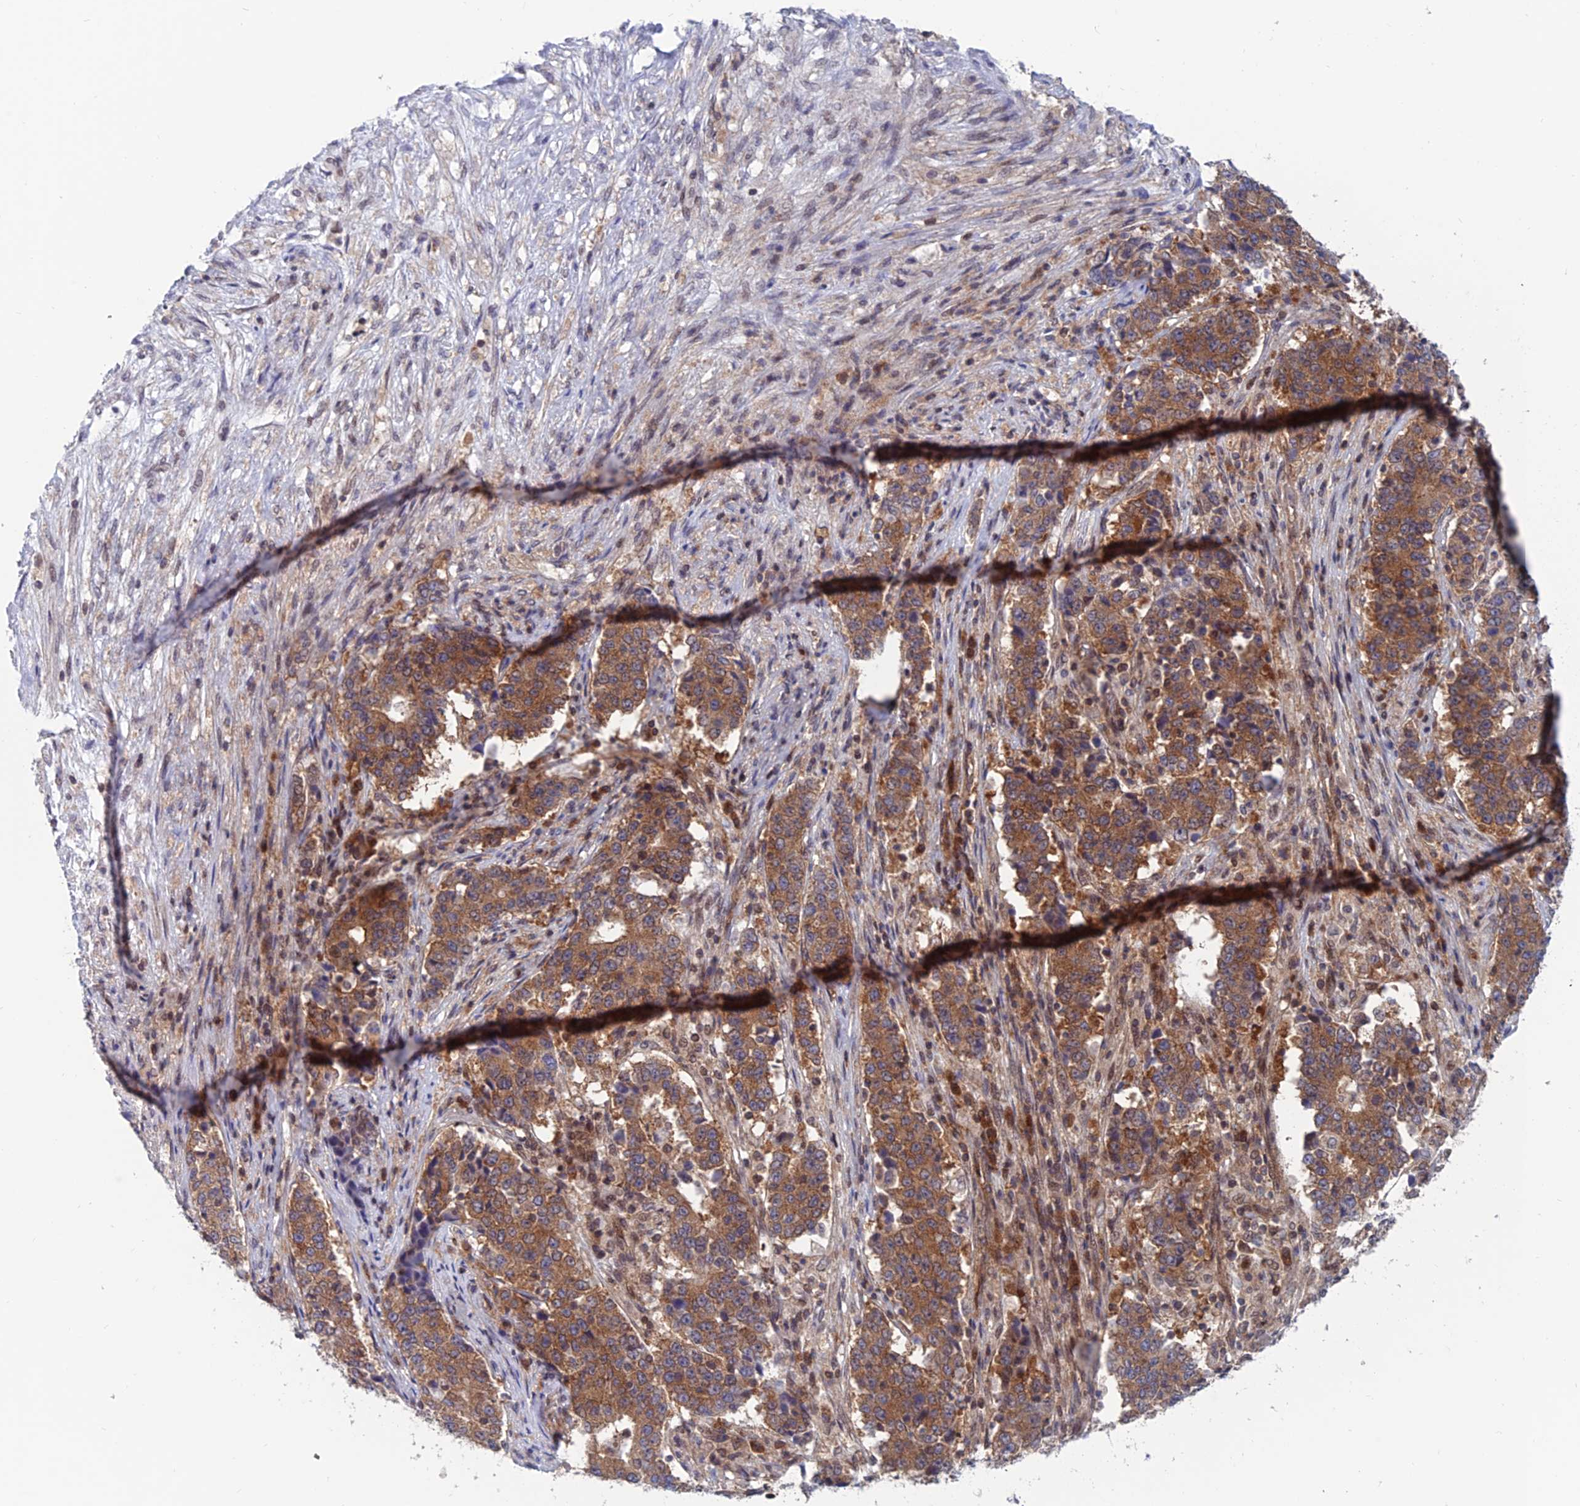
{"staining": {"intensity": "moderate", "quantity": ">75%", "location": "cytoplasmic/membranous"}, "tissue": "stomach cancer", "cell_type": "Tumor cells", "image_type": "cancer", "snomed": [{"axis": "morphology", "description": "Adenocarcinoma, NOS"}, {"axis": "topography", "description": "Stomach"}], "caption": "A brown stain highlights moderate cytoplasmic/membranous expression of a protein in stomach cancer (adenocarcinoma) tumor cells. Nuclei are stained in blue.", "gene": "IGBP1", "patient": {"sex": "male", "age": 59}}